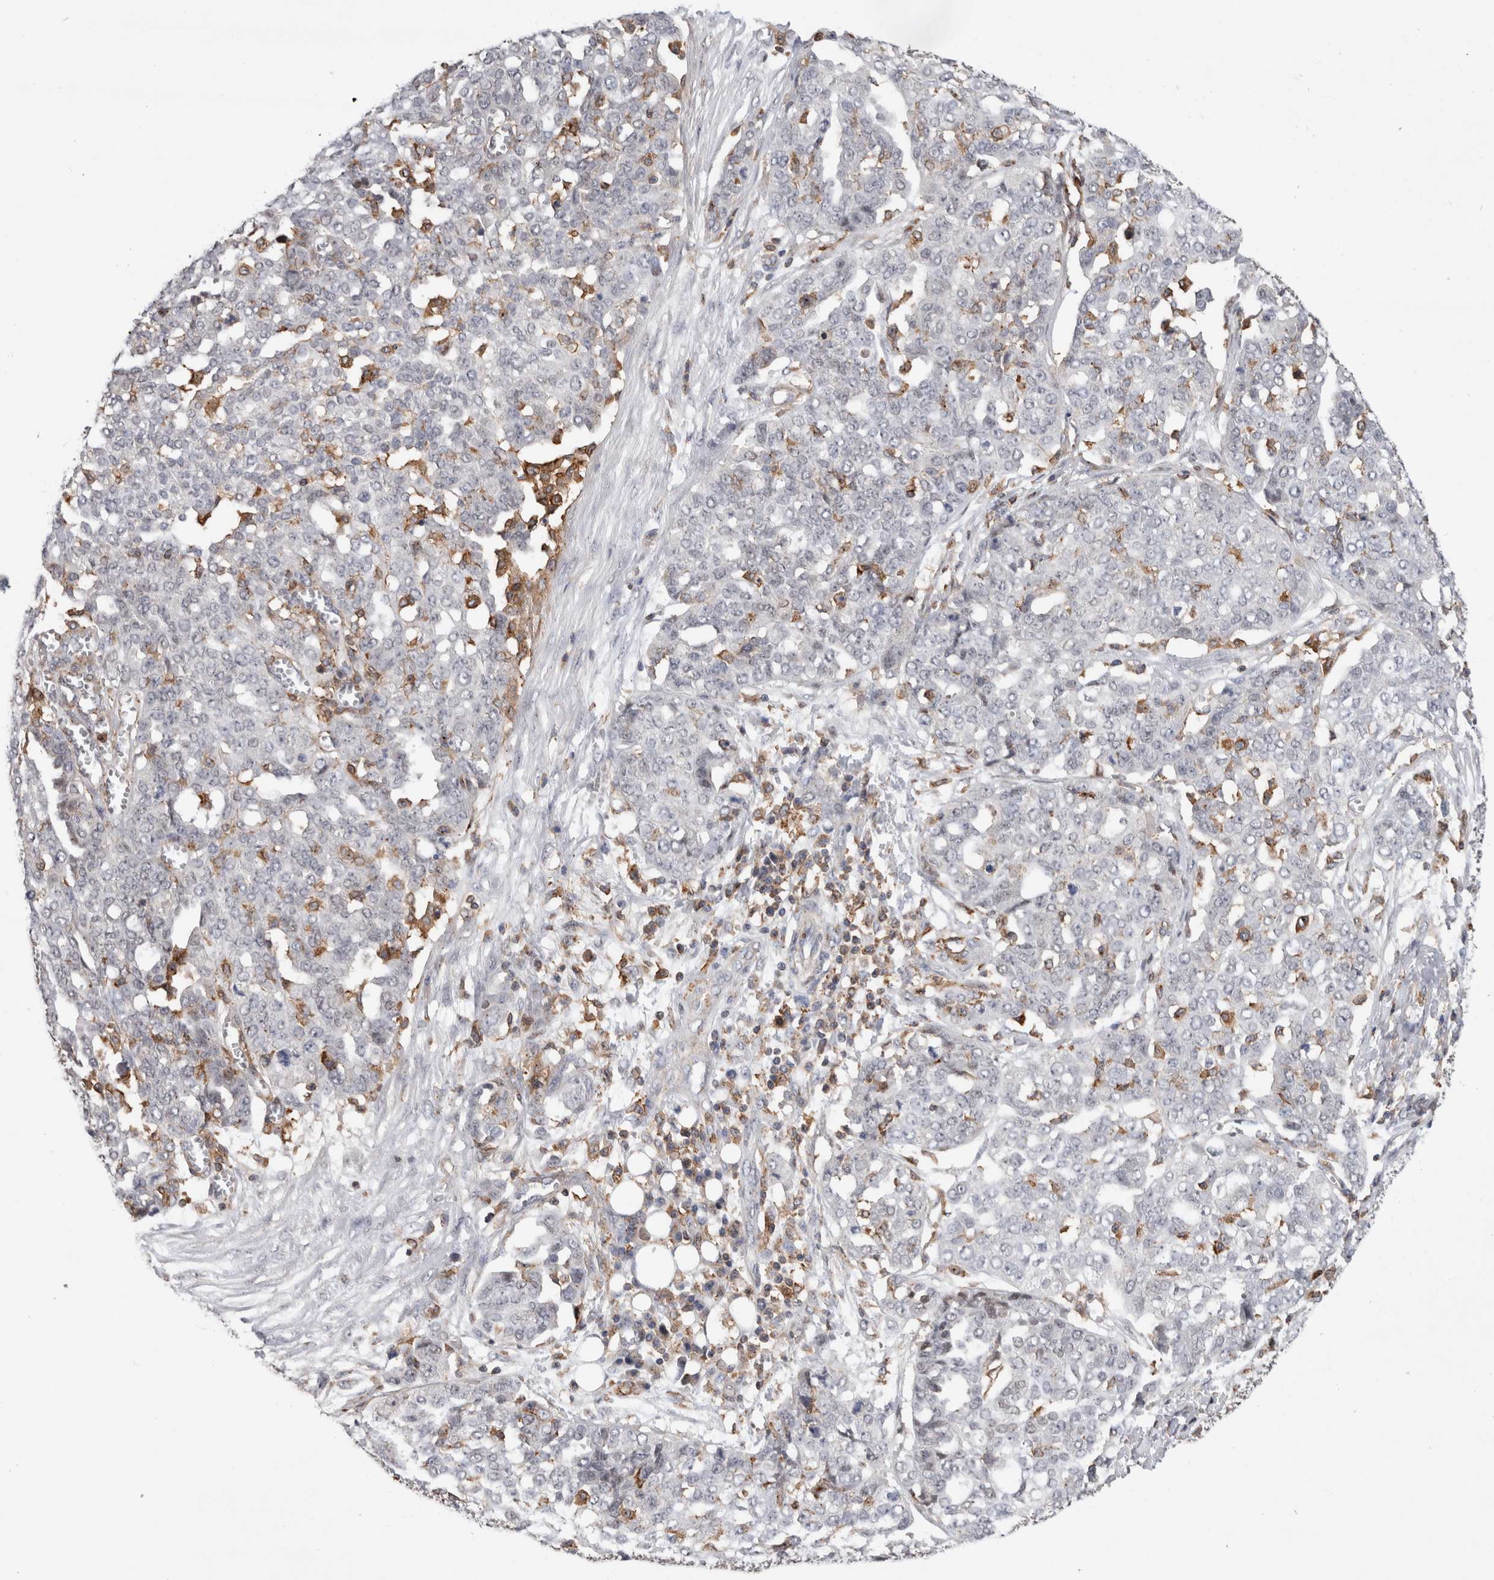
{"staining": {"intensity": "negative", "quantity": "none", "location": "none"}, "tissue": "ovarian cancer", "cell_type": "Tumor cells", "image_type": "cancer", "snomed": [{"axis": "morphology", "description": "Cystadenocarcinoma, serous, NOS"}, {"axis": "topography", "description": "Soft tissue"}, {"axis": "topography", "description": "Ovary"}], "caption": "Tumor cells are negative for brown protein staining in ovarian cancer.", "gene": "CCDC88B", "patient": {"sex": "female", "age": 57}}